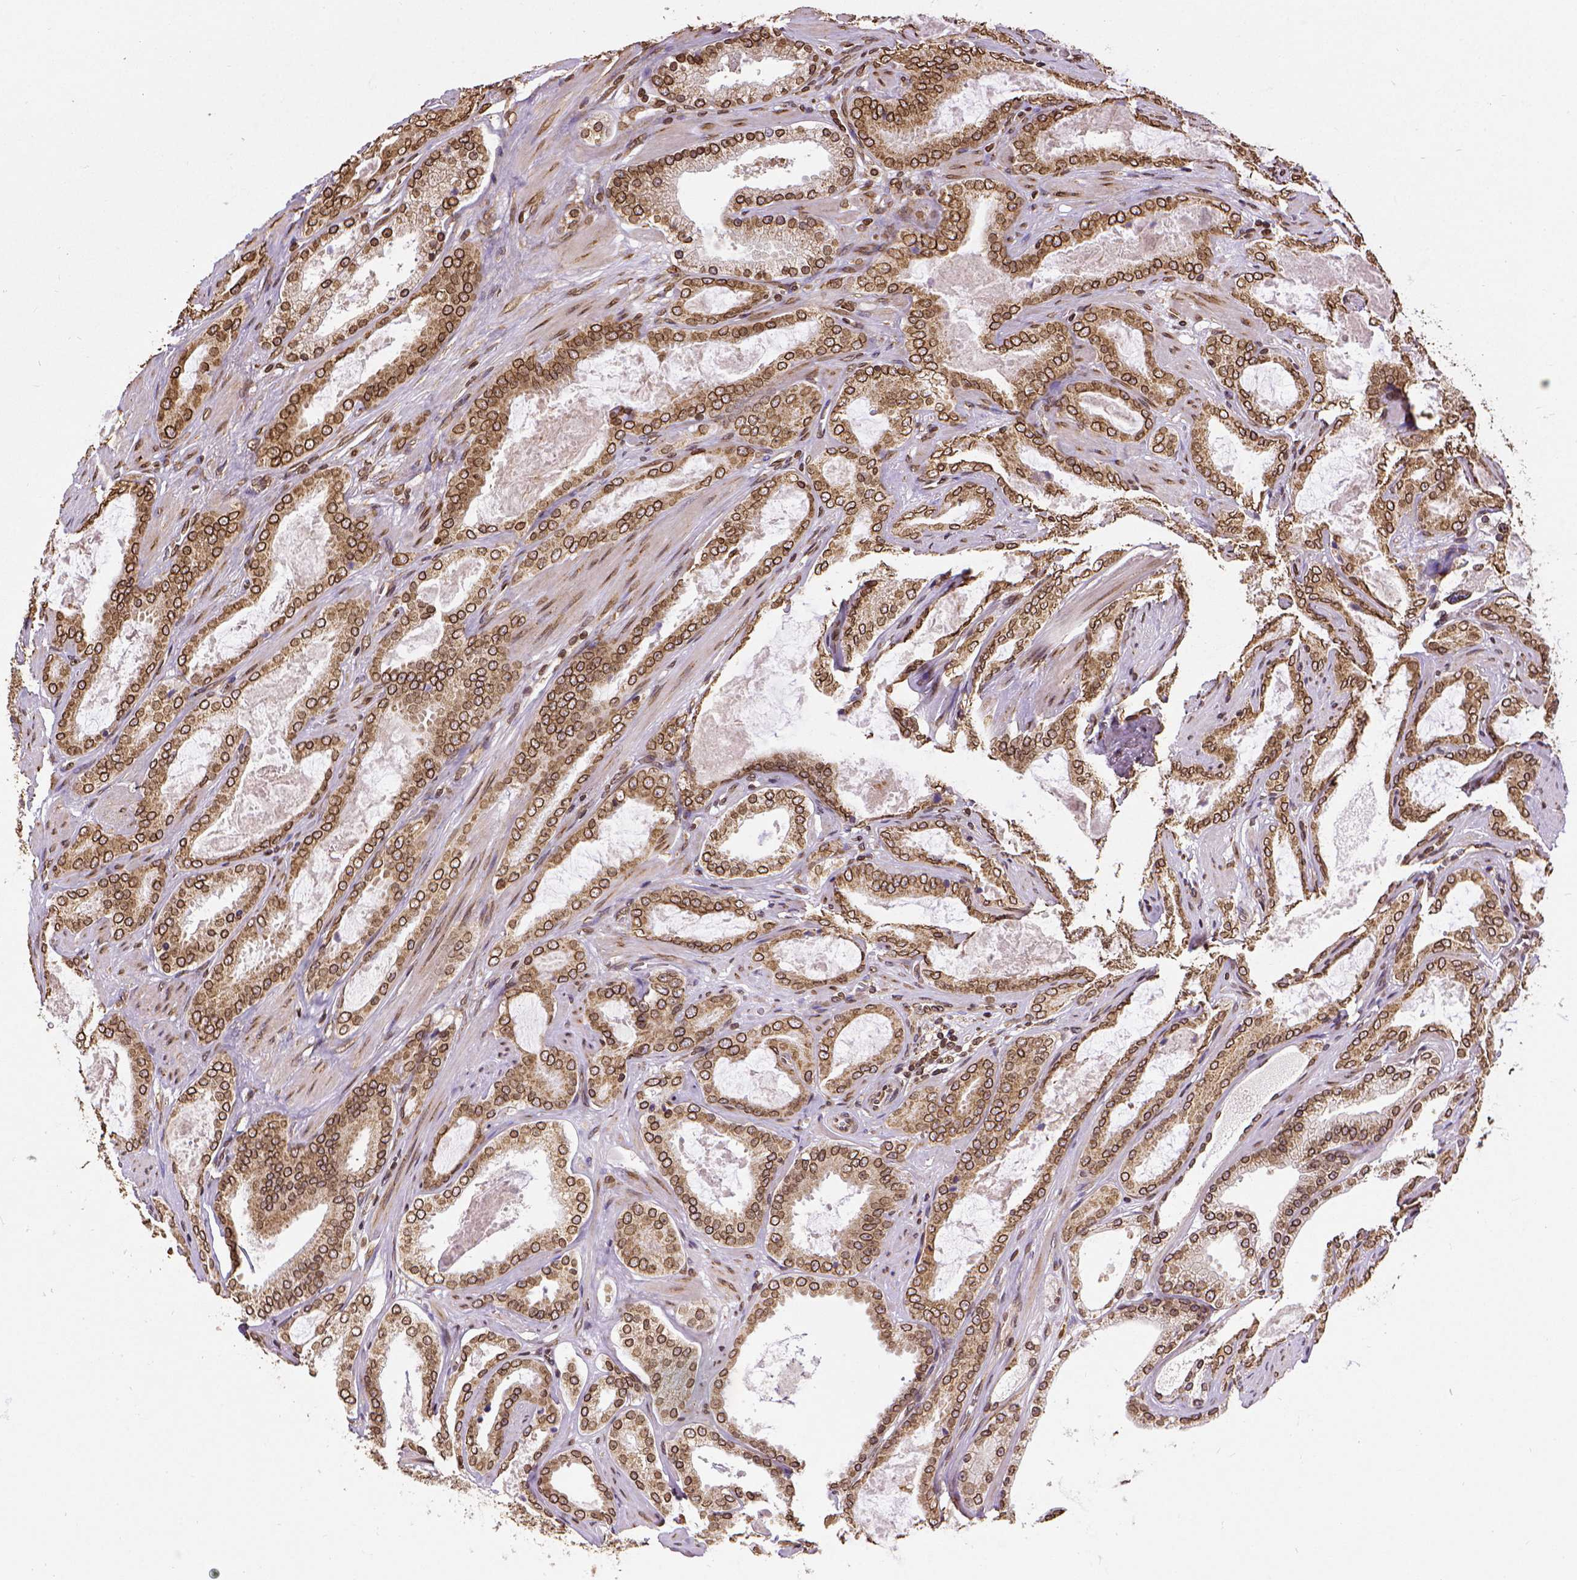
{"staining": {"intensity": "moderate", "quantity": ">75%", "location": "cytoplasmic/membranous,nuclear"}, "tissue": "prostate cancer", "cell_type": "Tumor cells", "image_type": "cancer", "snomed": [{"axis": "morphology", "description": "Adenocarcinoma, High grade"}, {"axis": "topography", "description": "Prostate"}], "caption": "High-magnification brightfield microscopy of prostate high-grade adenocarcinoma stained with DAB (3,3'-diaminobenzidine) (brown) and counterstained with hematoxylin (blue). tumor cells exhibit moderate cytoplasmic/membranous and nuclear positivity is present in approximately>75% of cells.", "gene": "MTDH", "patient": {"sex": "male", "age": 63}}